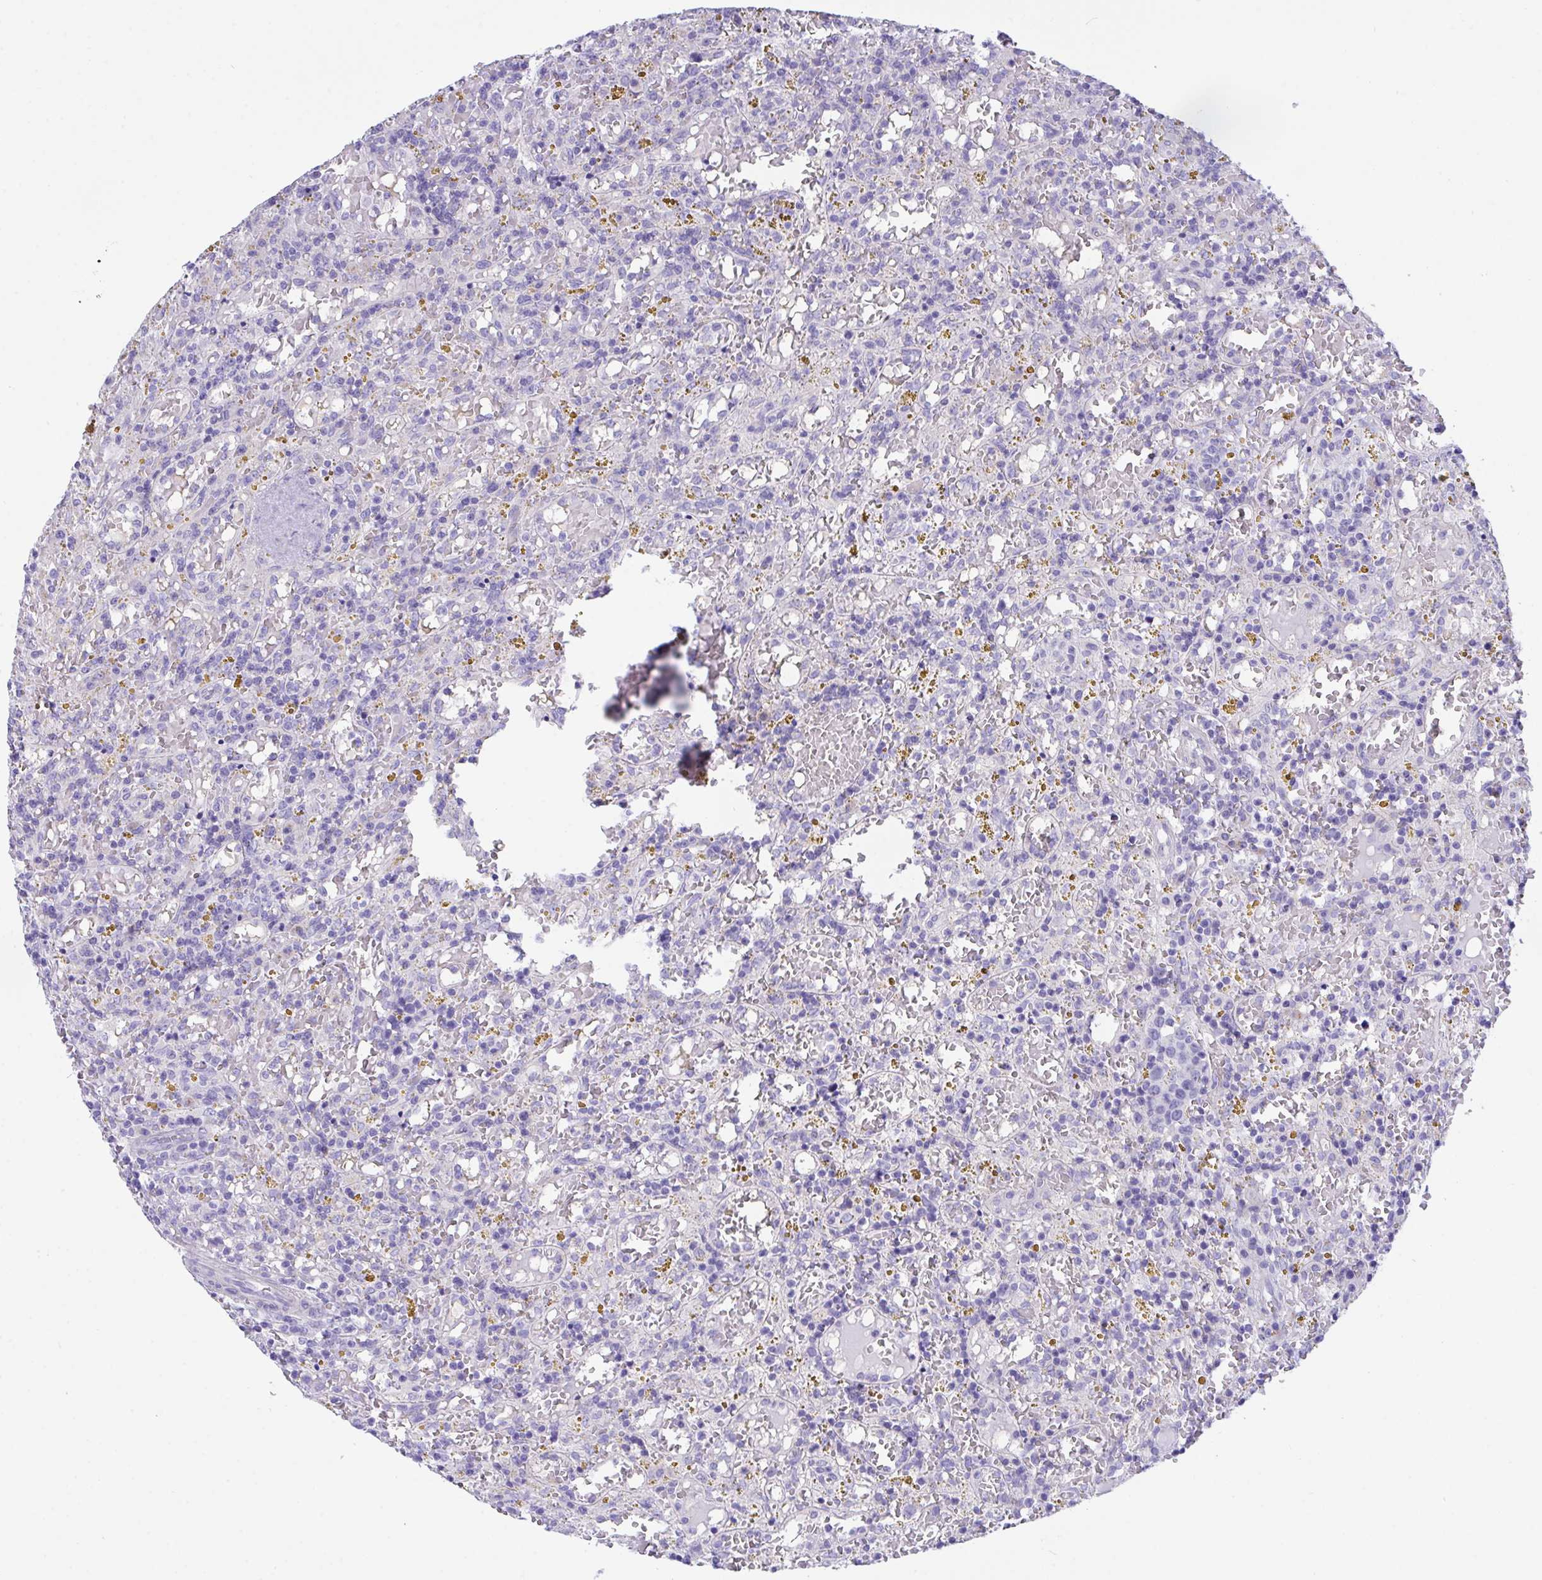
{"staining": {"intensity": "negative", "quantity": "none", "location": "none"}, "tissue": "lymphoma", "cell_type": "Tumor cells", "image_type": "cancer", "snomed": [{"axis": "morphology", "description": "Malignant lymphoma, non-Hodgkin's type, Low grade"}, {"axis": "topography", "description": "Spleen"}], "caption": "Human malignant lymphoma, non-Hodgkin's type (low-grade) stained for a protein using immunohistochemistry exhibits no staining in tumor cells.", "gene": "TMEM106B", "patient": {"sex": "female", "age": 65}}